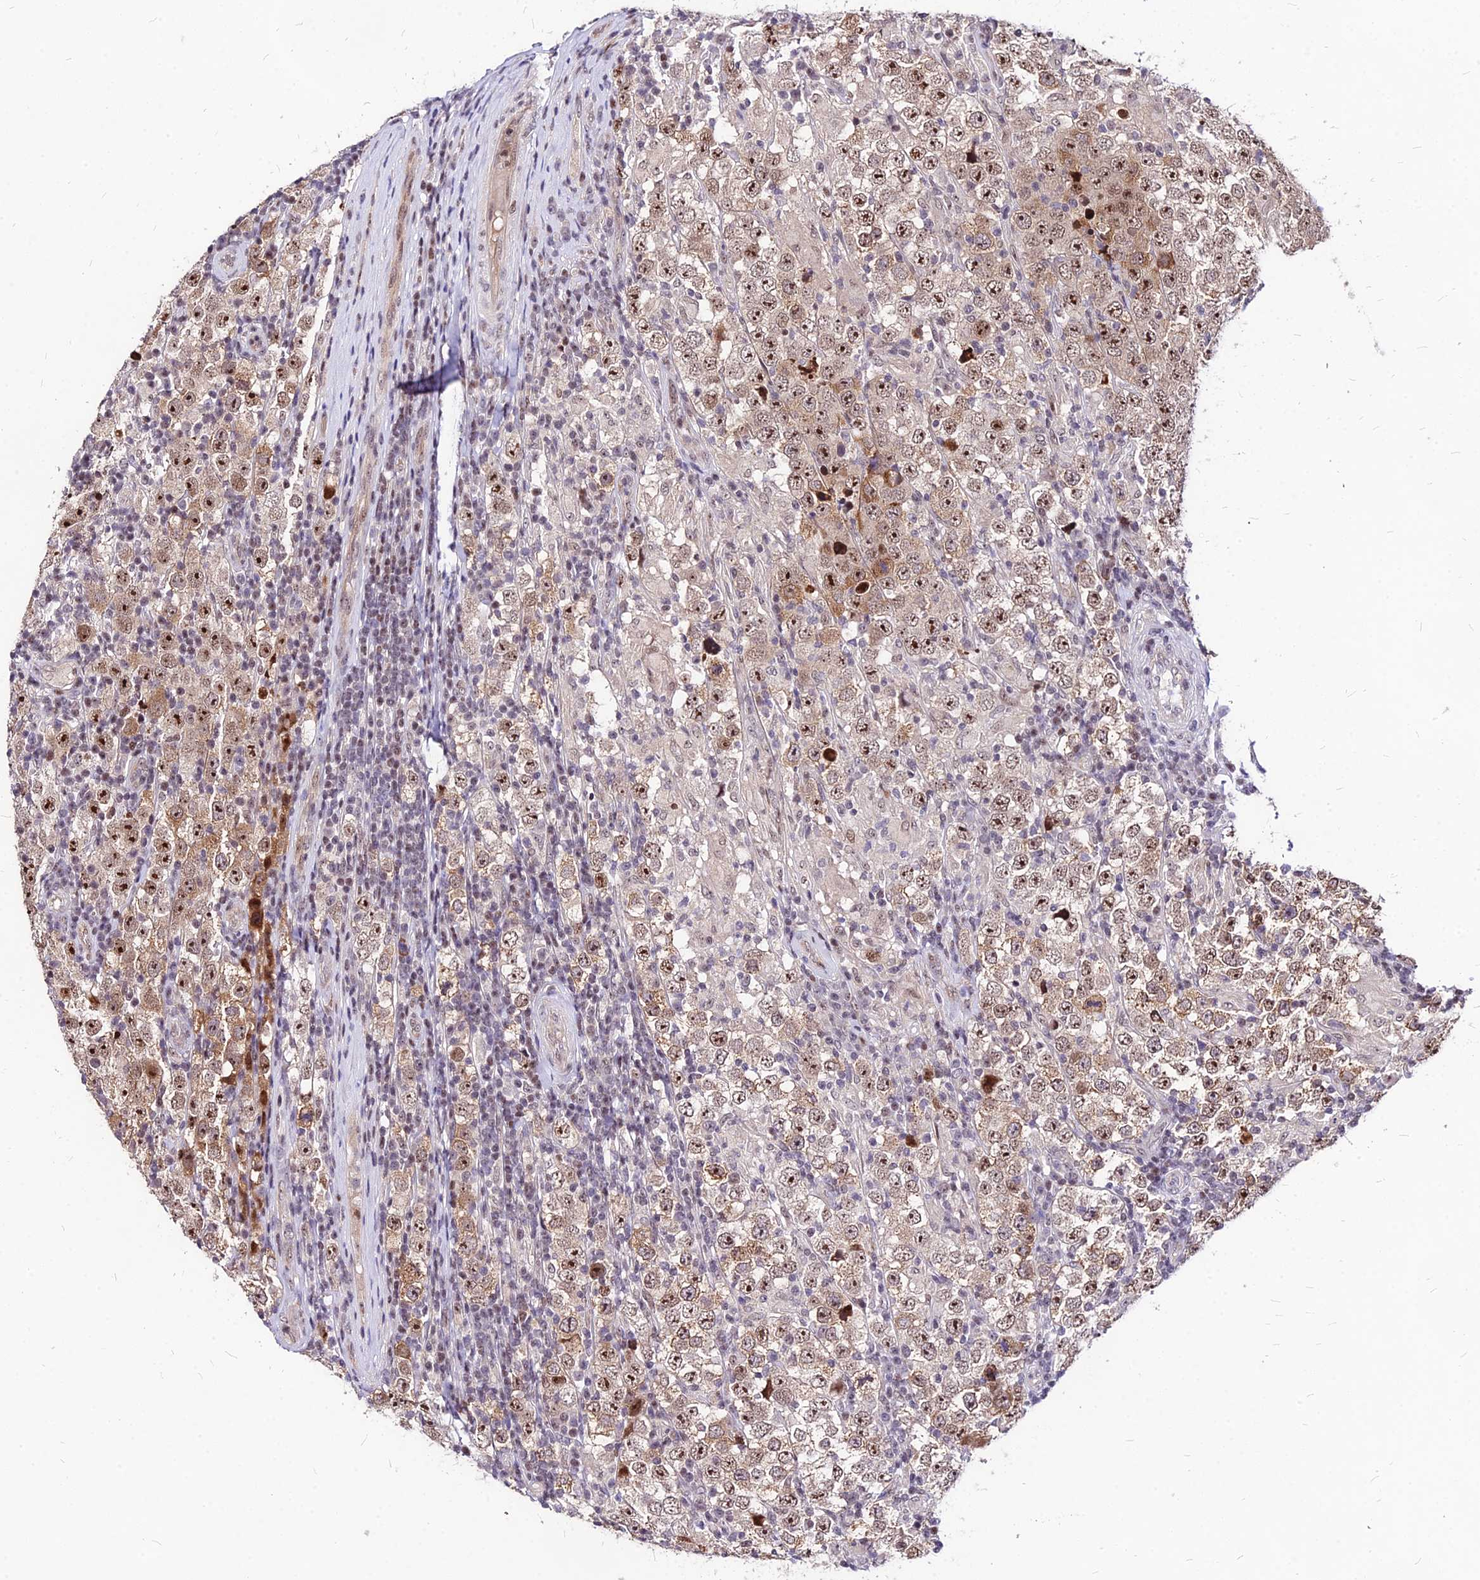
{"staining": {"intensity": "strong", "quantity": ">75%", "location": "nuclear"}, "tissue": "testis cancer", "cell_type": "Tumor cells", "image_type": "cancer", "snomed": [{"axis": "morphology", "description": "Normal tissue, NOS"}, {"axis": "morphology", "description": "Urothelial carcinoma, High grade"}, {"axis": "morphology", "description": "Seminoma, NOS"}, {"axis": "morphology", "description": "Carcinoma, Embryonal, NOS"}, {"axis": "topography", "description": "Urinary bladder"}, {"axis": "topography", "description": "Testis"}], "caption": "Testis cancer (embryonal carcinoma) stained for a protein (brown) shows strong nuclear positive staining in about >75% of tumor cells.", "gene": "DDX55", "patient": {"sex": "male", "age": 41}}